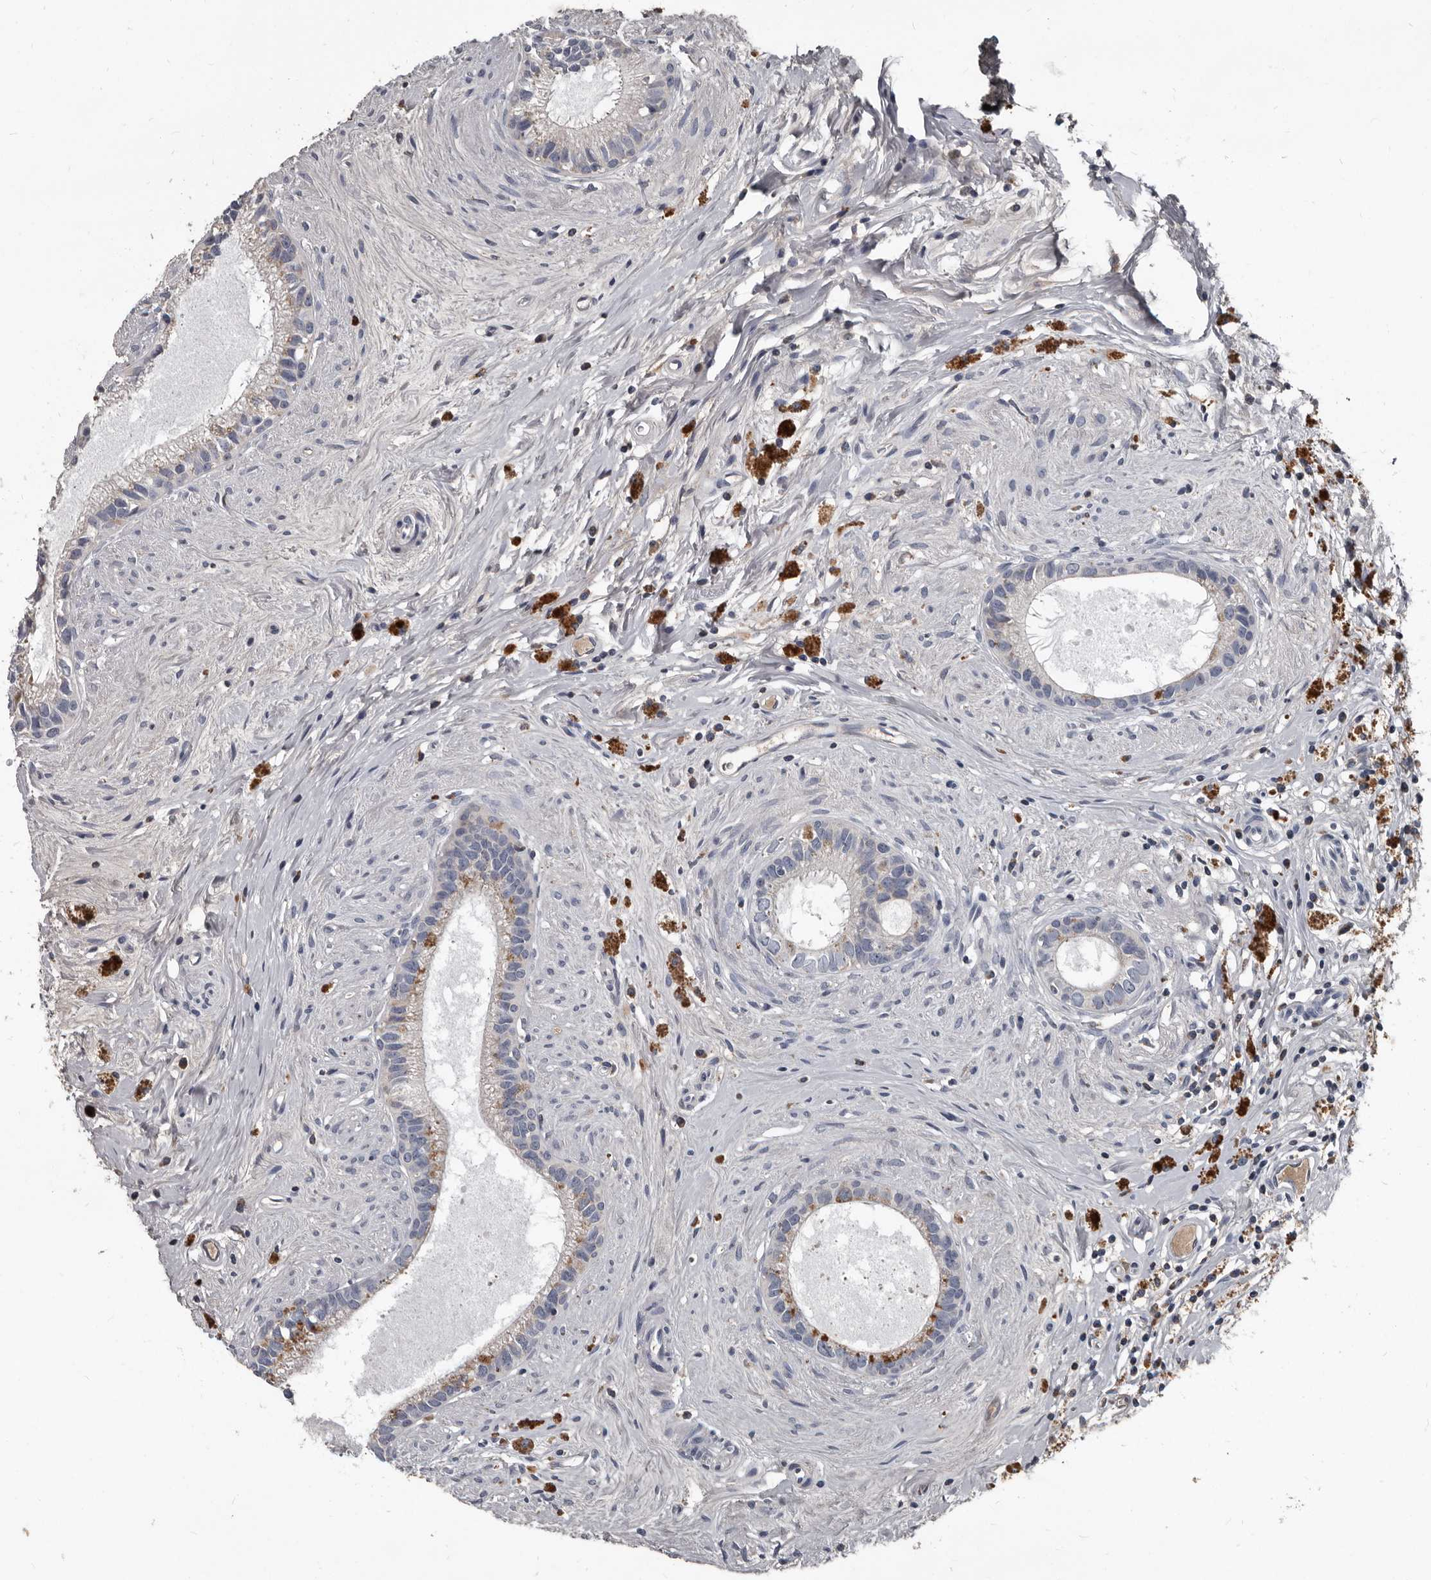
{"staining": {"intensity": "weak", "quantity": "<25%", "location": "cytoplasmic/membranous"}, "tissue": "epididymis", "cell_type": "Glandular cells", "image_type": "normal", "snomed": [{"axis": "morphology", "description": "Normal tissue, NOS"}, {"axis": "topography", "description": "Epididymis"}], "caption": "DAB immunohistochemical staining of normal human epididymis demonstrates no significant staining in glandular cells. The staining is performed using DAB (3,3'-diaminobenzidine) brown chromogen with nuclei counter-stained in using hematoxylin.", "gene": "GREB1", "patient": {"sex": "male", "age": 80}}